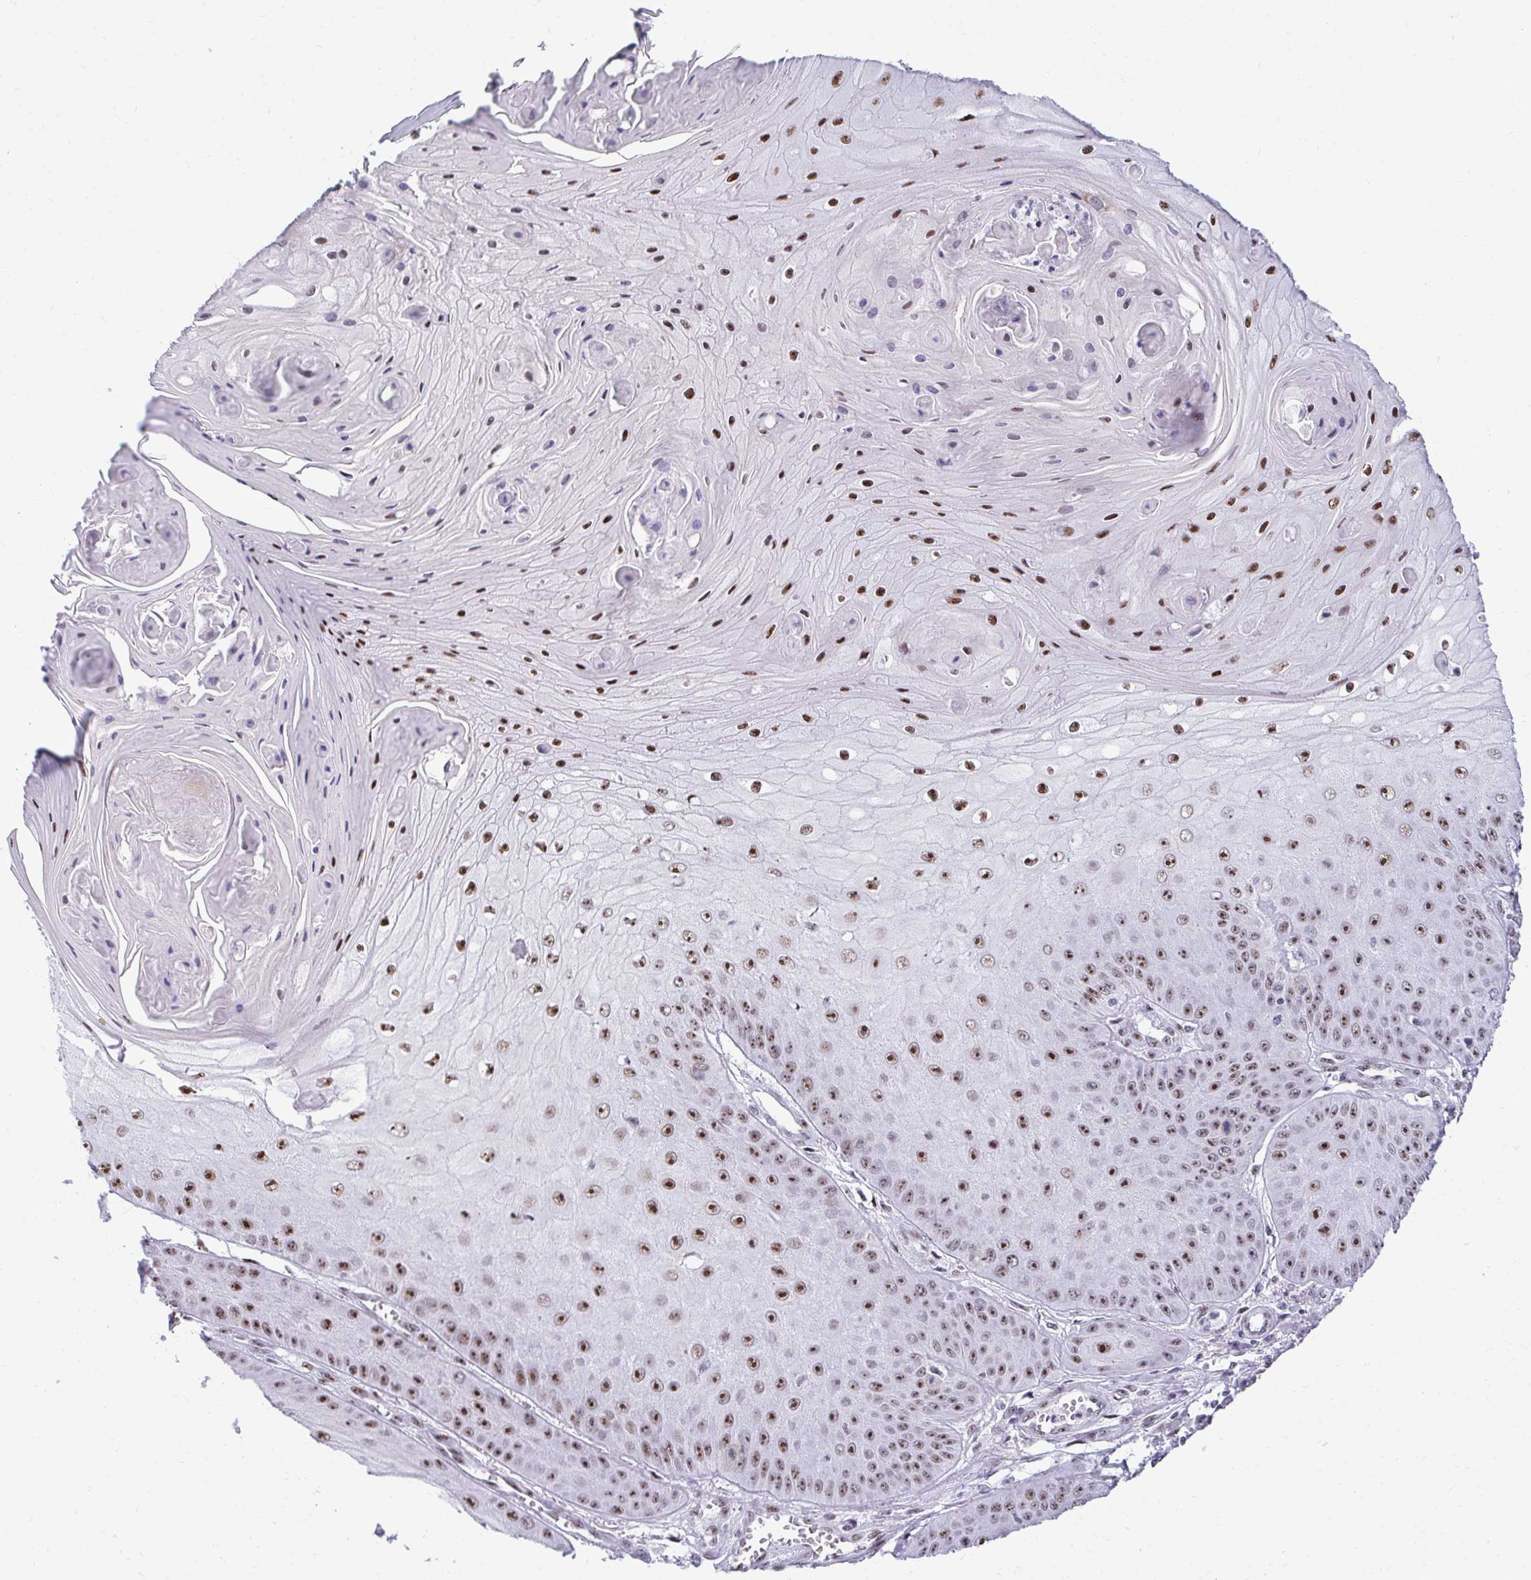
{"staining": {"intensity": "strong", "quantity": ">75%", "location": "nuclear"}, "tissue": "skin cancer", "cell_type": "Tumor cells", "image_type": "cancer", "snomed": [{"axis": "morphology", "description": "Squamous cell carcinoma, NOS"}, {"axis": "topography", "description": "Skin"}], "caption": "Protein staining reveals strong nuclear staining in about >75% of tumor cells in skin cancer.", "gene": "PELP1", "patient": {"sex": "male", "age": 70}}